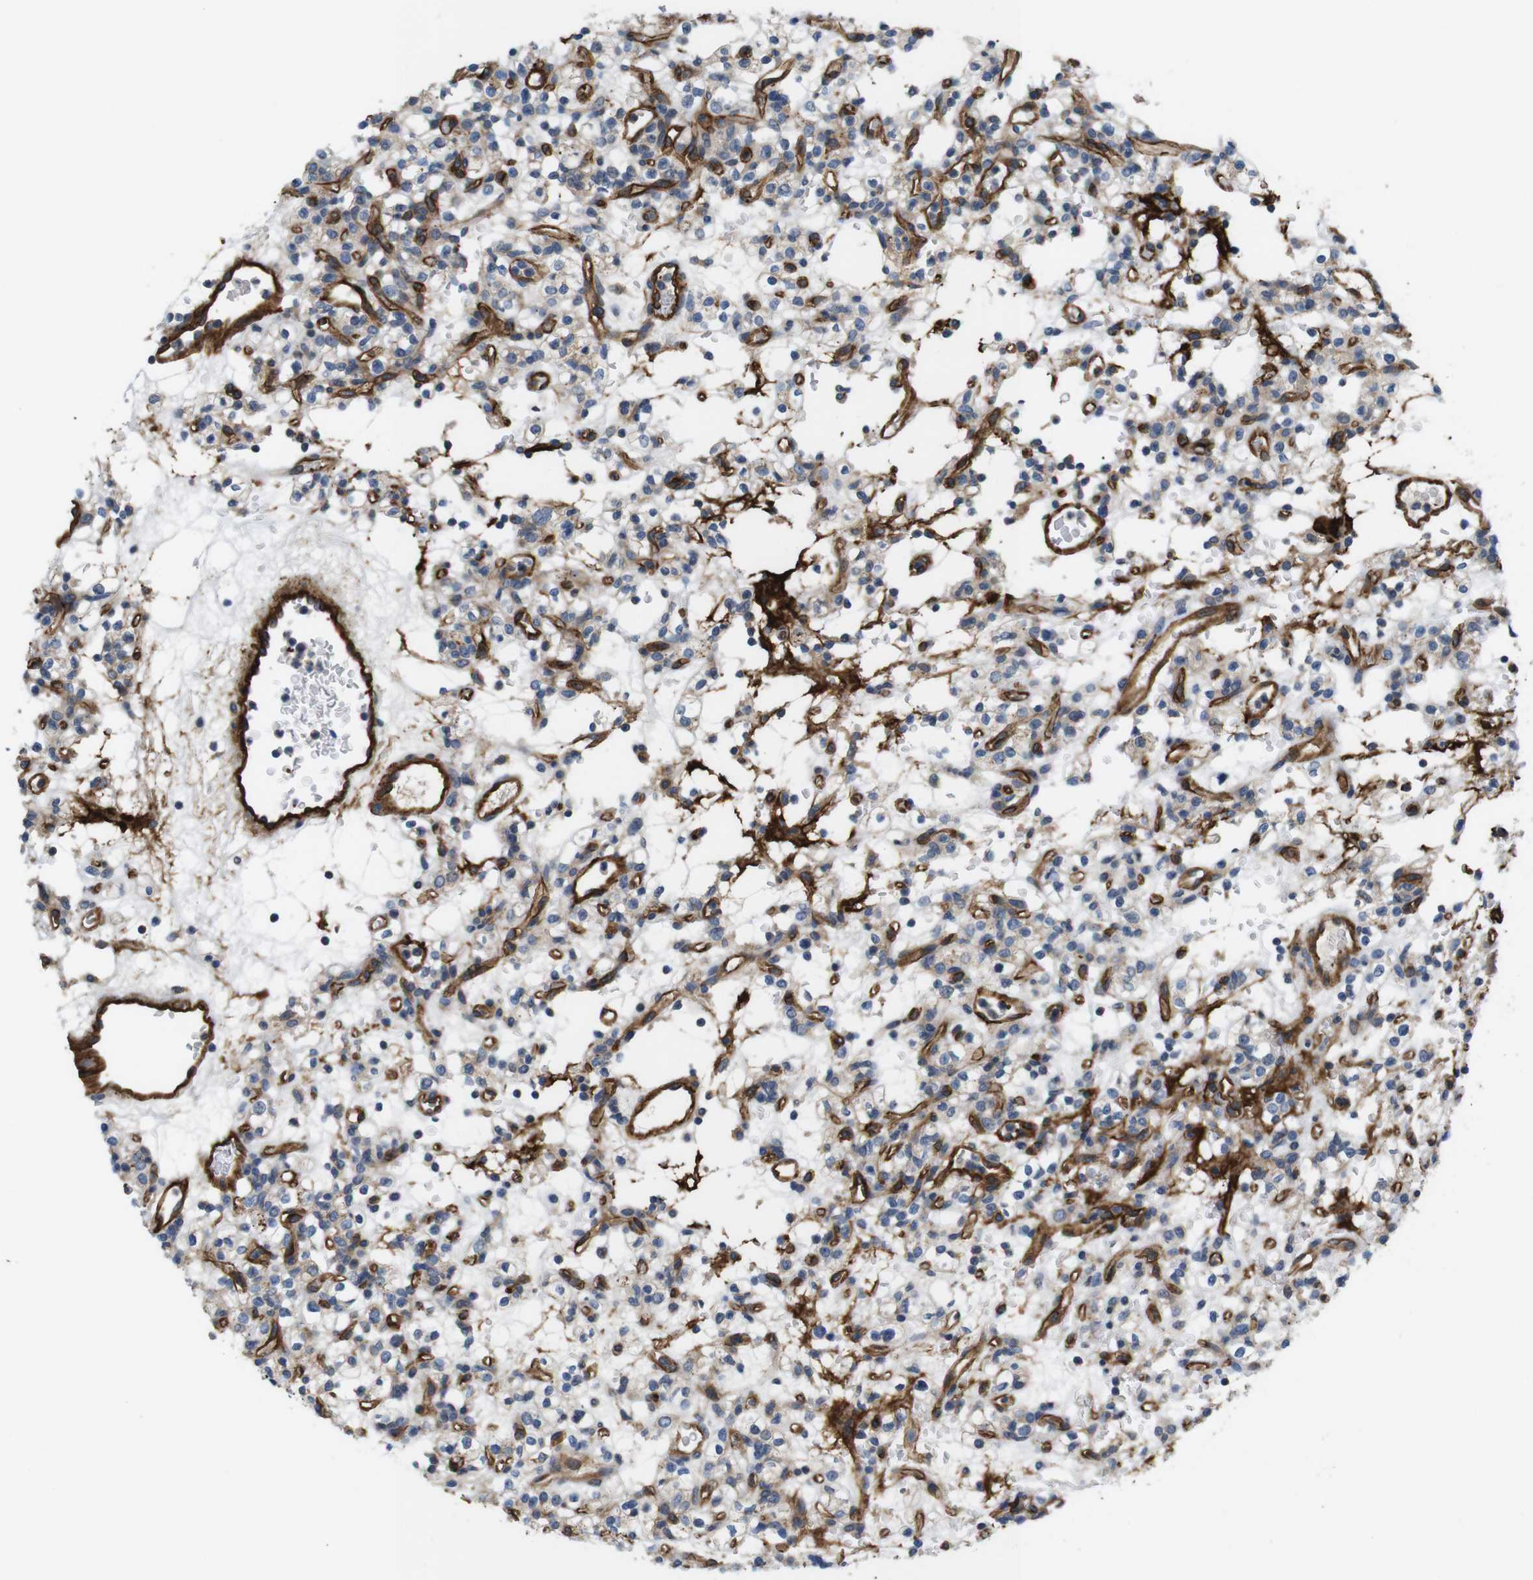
{"staining": {"intensity": "weak", "quantity": ">75%", "location": "cytoplasmic/membranous"}, "tissue": "renal cancer", "cell_type": "Tumor cells", "image_type": "cancer", "snomed": [{"axis": "morphology", "description": "Normal tissue, NOS"}, {"axis": "morphology", "description": "Adenocarcinoma, NOS"}, {"axis": "topography", "description": "Kidney"}], "caption": "Brown immunohistochemical staining in human renal cancer (adenocarcinoma) exhibits weak cytoplasmic/membranous expression in about >75% of tumor cells.", "gene": "BVES", "patient": {"sex": "female", "age": 72}}